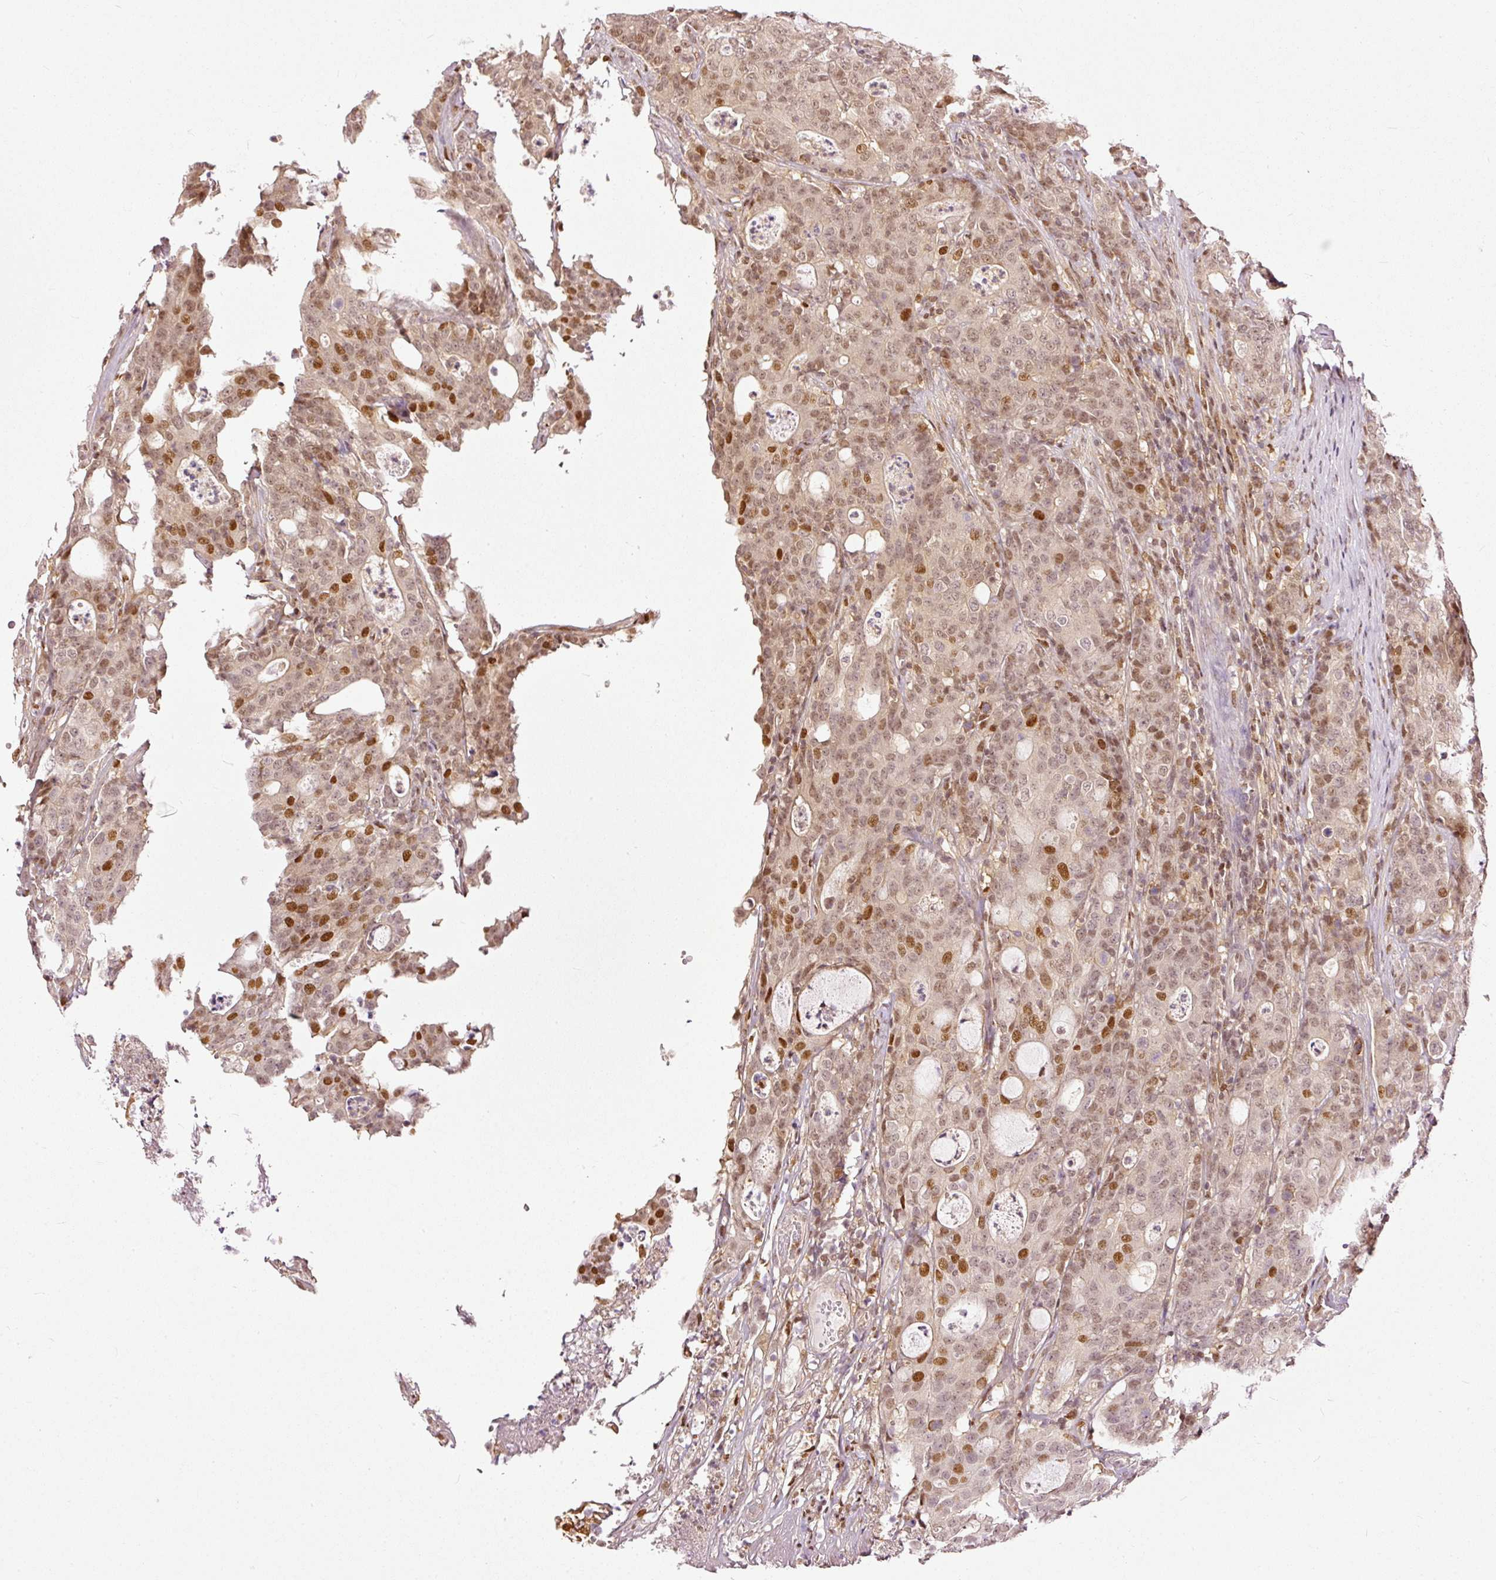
{"staining": {"intensity": "moderate", "quantity": ">75%", "location": "nuclear"}, "tissue": "colorectal cancer", "cell_type": "Tumor cells", "image_type": "cancer", "snomed": [{"axis": "morphology", "description": "Adenocarcinoma, NOS"}, {"axis": "topography", "description": "Colon"}], "caption": "Colorectal adenocarcinoma stained with immunohistochemistry reveals moderate nuclear expression in about >75% of tumor cells.", "gene": "ZNF778", "patient": {"sex": "male", "age": 83}}